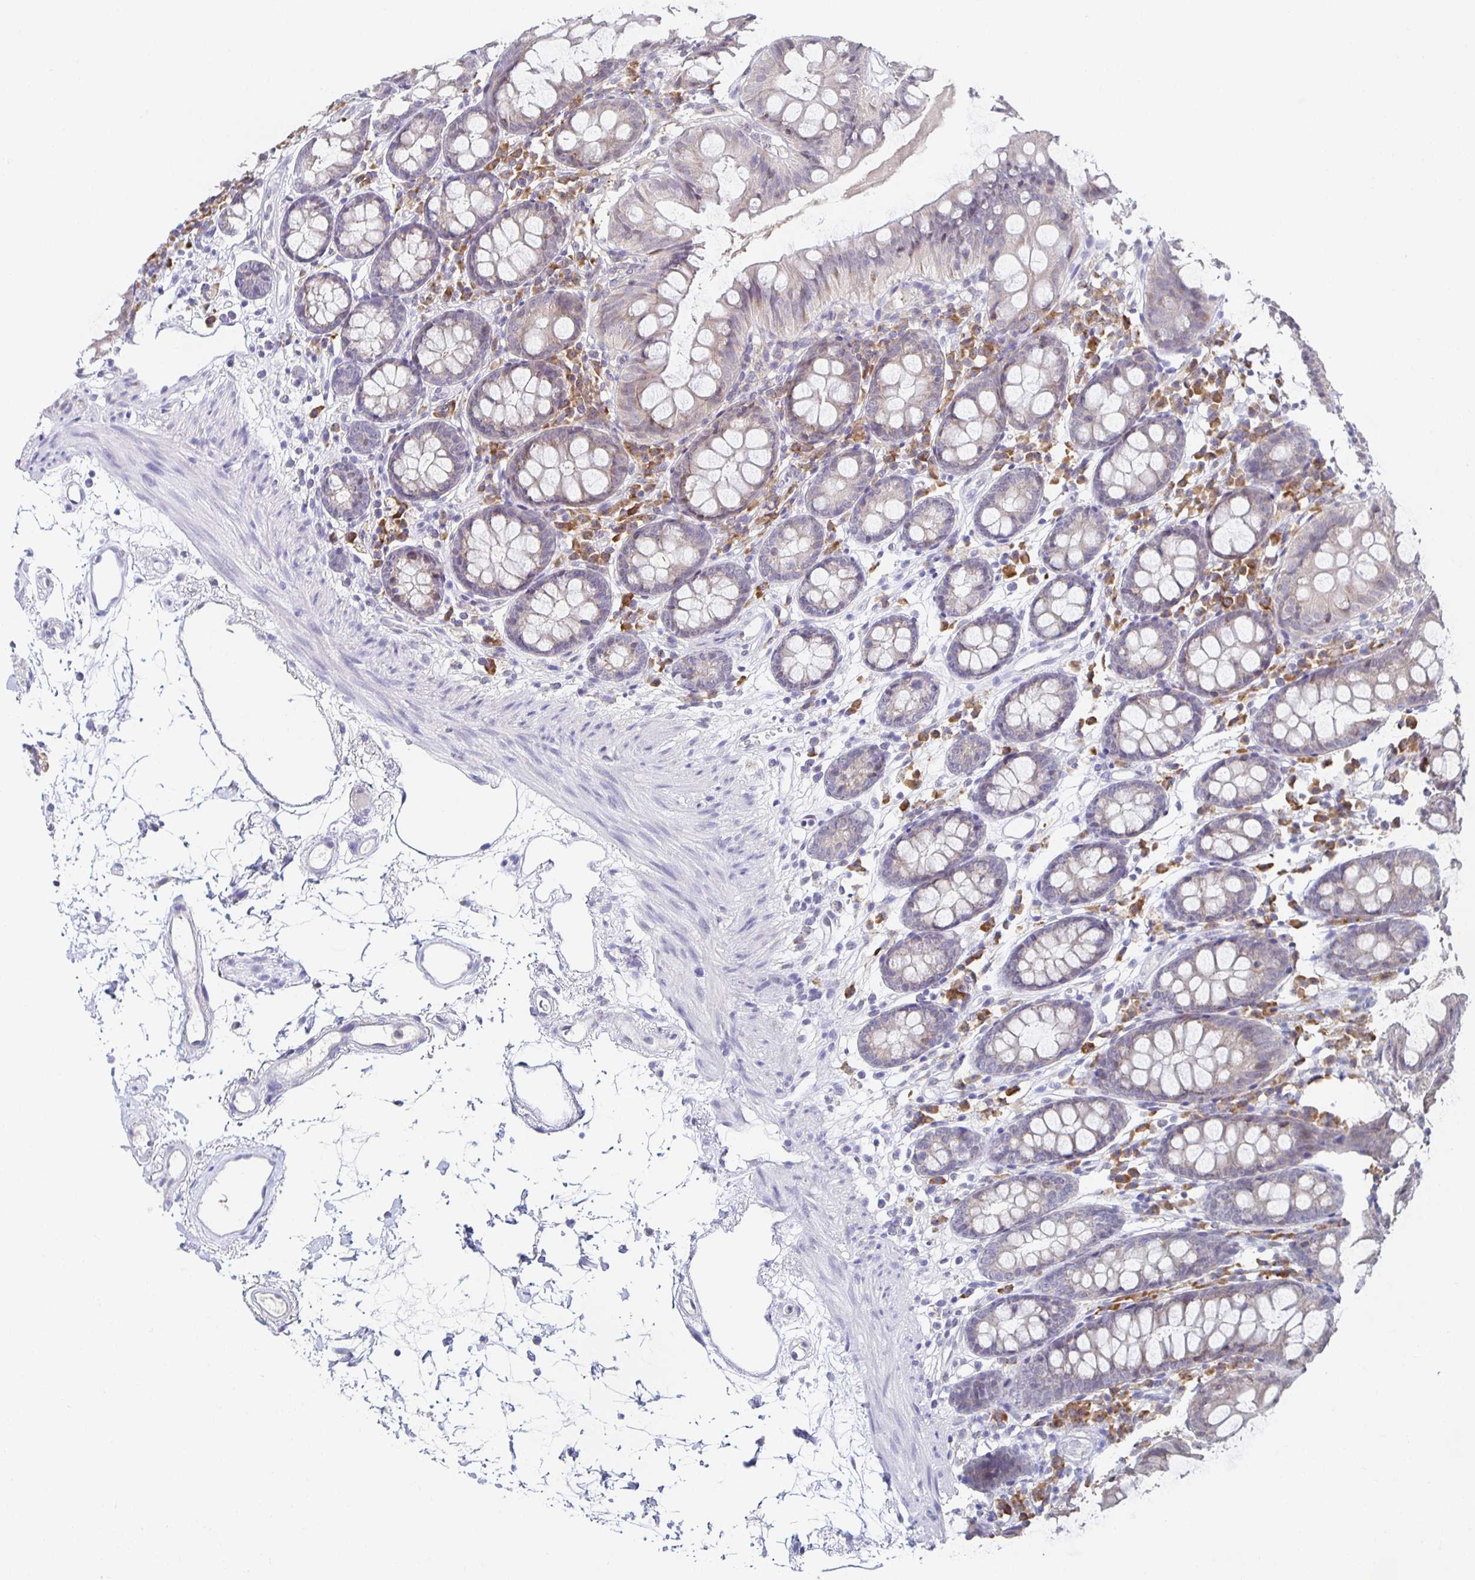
{"staining": {"intensity": "negative", "quantity": "none", "location": "none"}, "tissue": "colon", "cell_type": "Endothelial cells", "image_type": "normal", "snomed": [{"axis": "morphology", "description": "Normal tissue, NOS"}, {"axis": "topography", "description": "Colon"}], "caption": "Immunohistochemistry (IHC) of normal colon demonstrates no positivity in endothelial cells.", "gene": "BAD", "patient": {"sex": "female", "age": 84}}